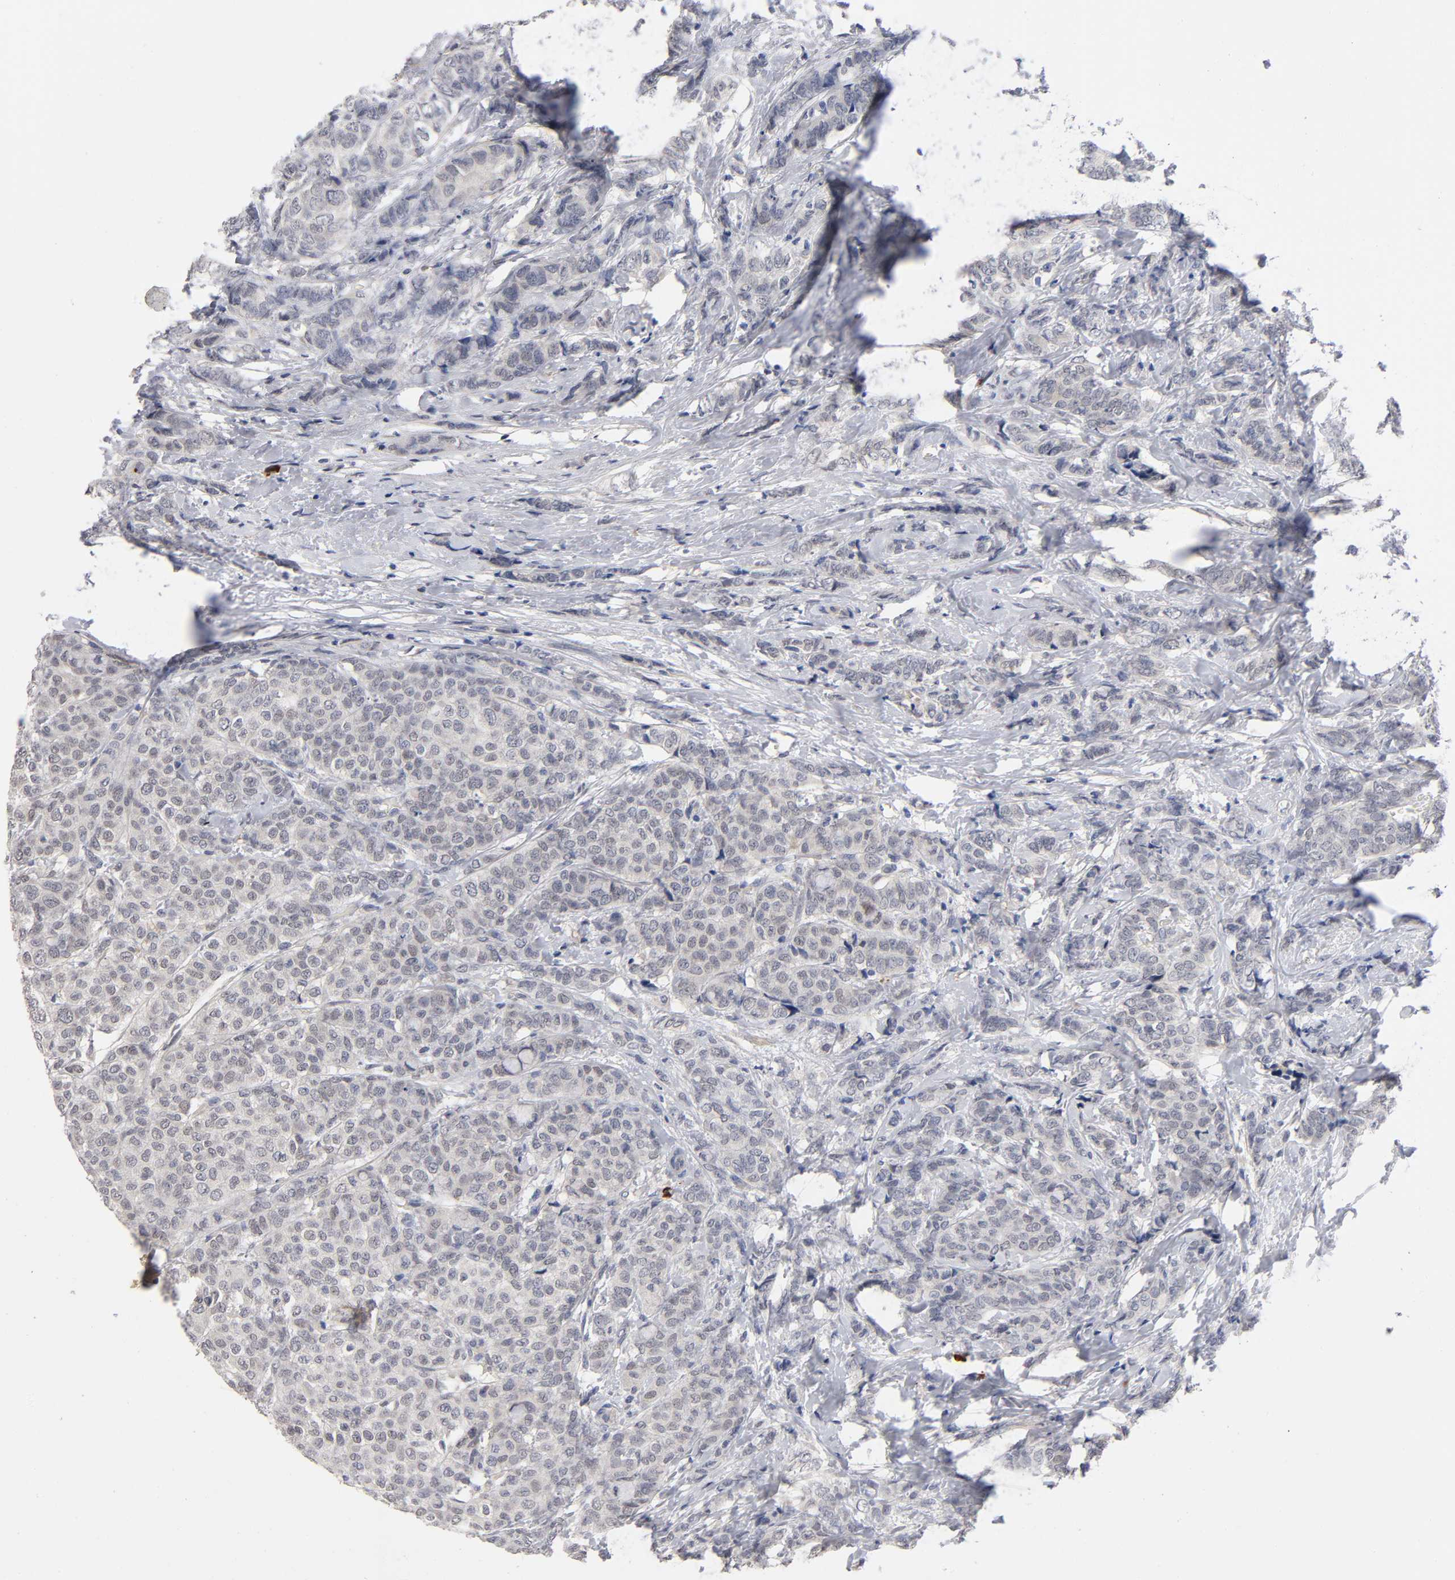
{"staining": {"intensity": "weak", "quantity": "25%-75%", "location": "cytoplasmic/membranous"}, "tissue": "breast cancer", "cell_type": "Tumor cells", "image_type": "cancer", "snomed": [{"axis": "morphology", "description": "Lobular carcinoma"}, {"axis": "topography", "description": "Breast"}], "caption": "Weak cytoplasmic/membranous protein expression is identified in approximately 25%-75% of tumor cells in breast cancer (lobular carcinoma). Using DAB (3,3'-diaminobenzidine) (brown) and hematoxylin (blue) stains, captured at high magnification using brightfield microscopy.", "gene": "NOVA1", "patient": {"sex": "female", "age": 60}}